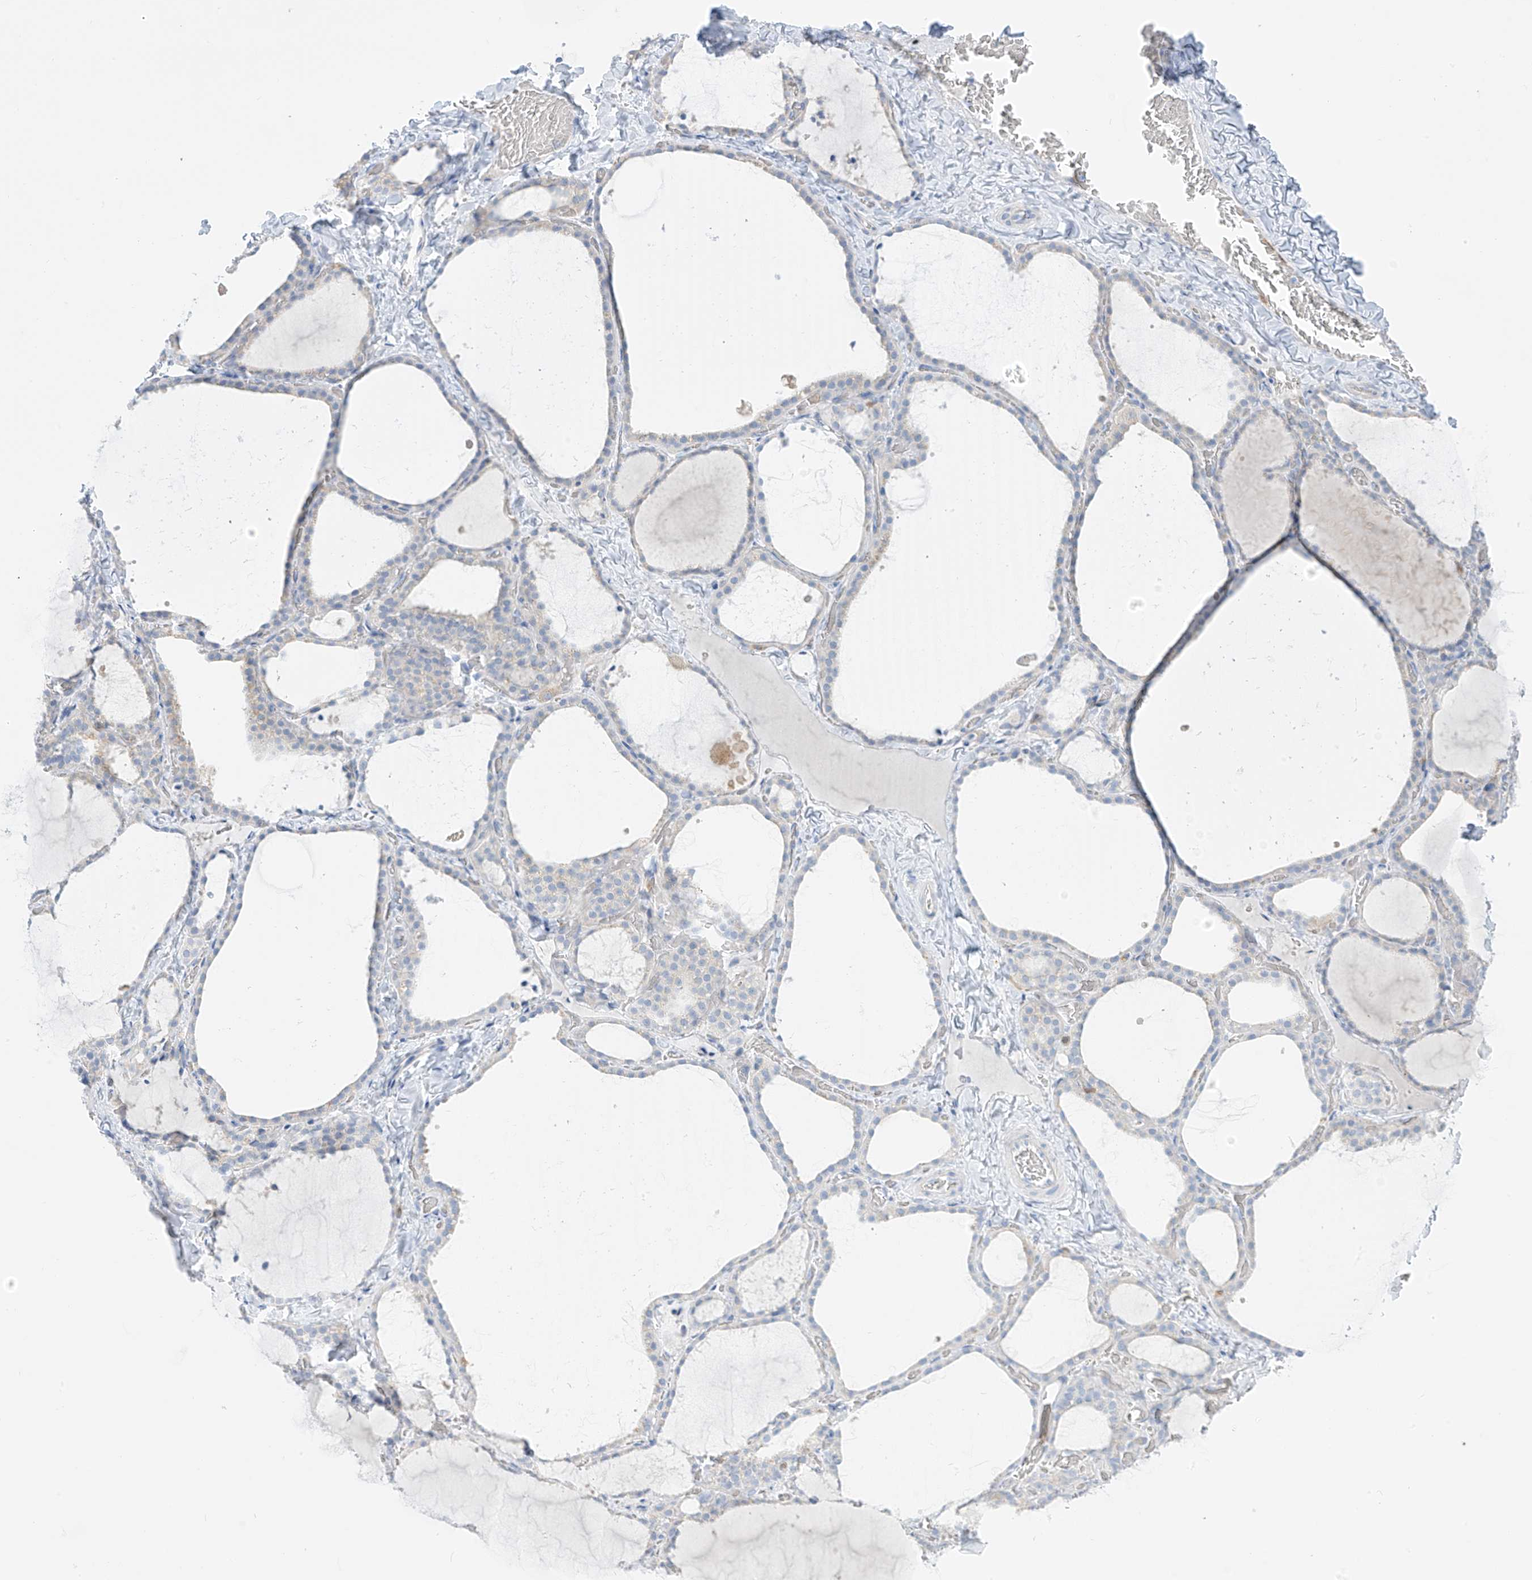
{"staining": {"intensity": "negative", "quantity": "none", "location": "none"}, "tissue": "thyroid gland", "cell_type": "Glandular cells", "image_type": "normal", "snomed": [{"axis": "morphology", "description": "Normal tissue, NOS"}, {"axis": "topography", "description": "Thyroid gland"}], "caption": "Immunohistochemical staining of benign thyroid gland reveals no significant expression in glandular cells. (DAB (3,3'-diaminobenzidine) immunohistochemistry (IHC) with hematoxylin counter stain).", "gene": "FABP2", "patient": {"sex": "female", "age": 22}}